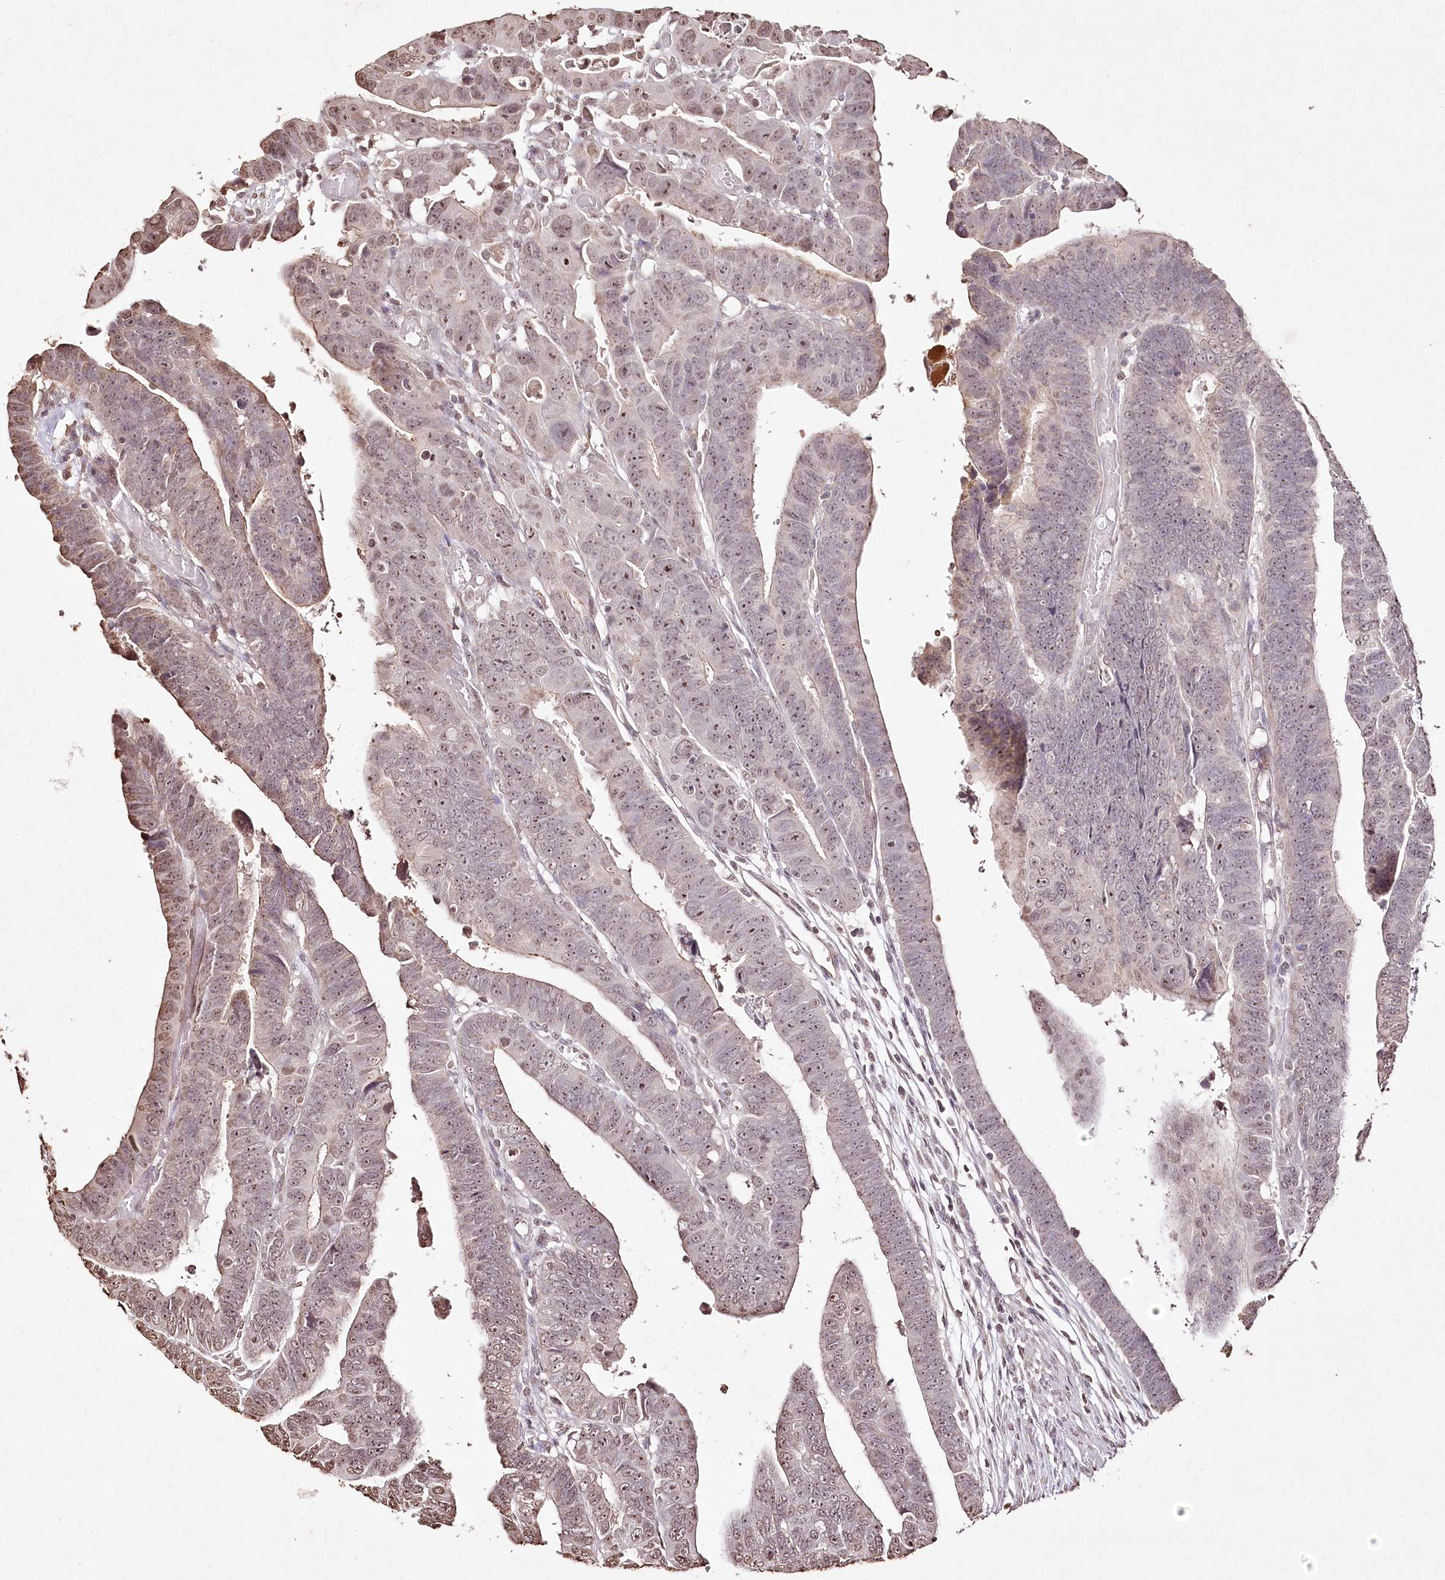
{"staining": {"intensity": "moderate", "quantity": ">75%", "location": "nuclear"}, "tissue": "colorectal cancer", "cell_type": "Tumor cells", "image_type": "cancer", "snomed": [{"axis": "morphology", "description": "Adenocarcinoma, NOS"}, {"axis": "topography", "description": "Rectum"}], "caption": "There is medium levels of moderate nuclear expression in tumor cells of adenocarcinoma (colorectal), as demonstrated by immunohistochemical staining (brown color).", "gene": "DMXL1", "patient": {"sex": "female", "age": 65}}